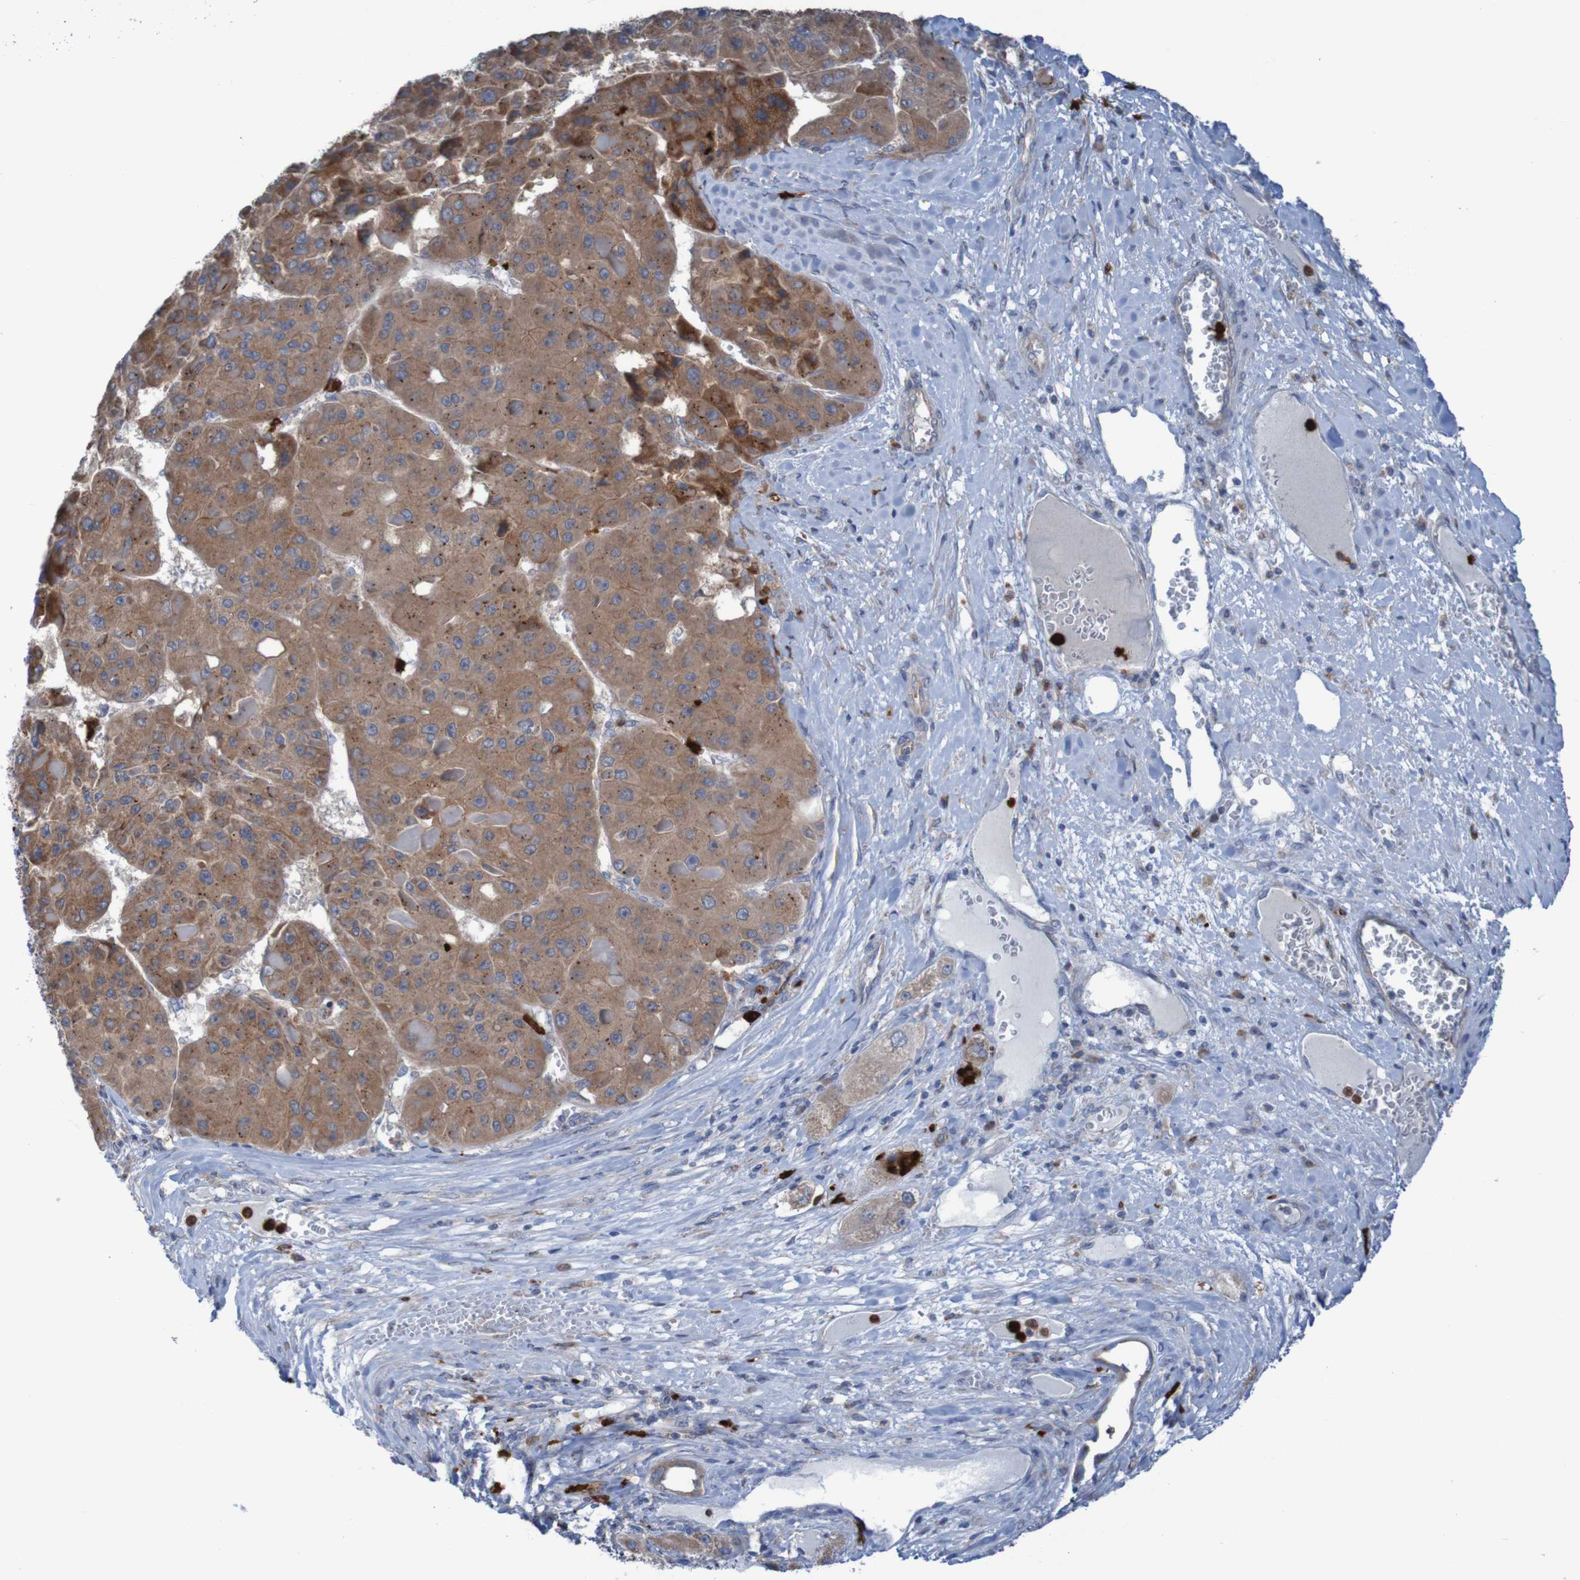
{"staining": {"intensity": "moderate", "quantity": ">75%", "location": "cytoplasmic/membranous"}, "tissue": "liver cancer", "cell_type": "Tumor cells", "image_type": "cancer", "snomed": [{"axis": "morphology", "description": "Carcinoma, Hepatocellular, NOS"}, {"axis": "topography", "description": "Liver"}], "caption": "A brown stain highlights moderate cytoplasmic/membranous expression of a protein in liver cancer tumor cells.", "gene": "PARP4", "patient": {"sex": "female", "age": 73}}